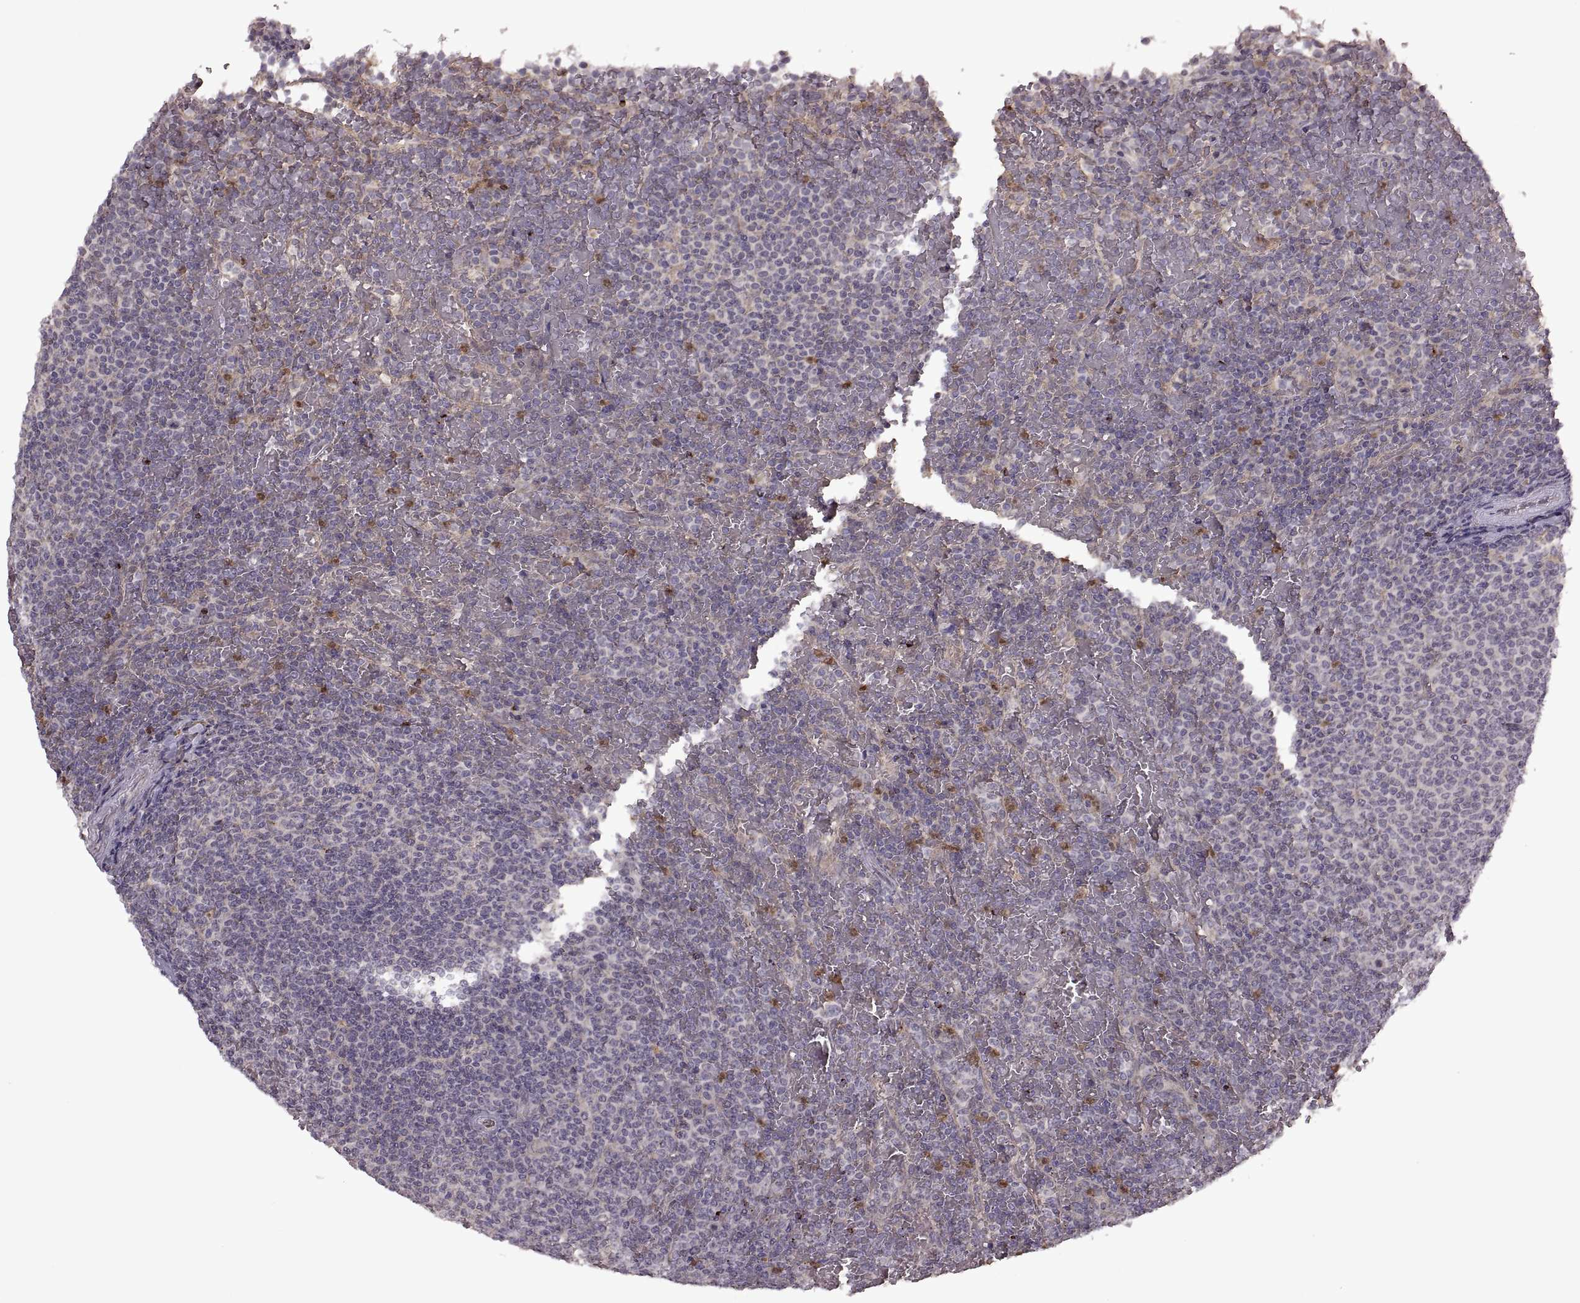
{"staining": {"intensity": "negative", "quantity": "none", "location": "none"}, "tissue": "lymphoma", "cell_type": "Tumor cells", "image_type": "cancer", "snomed": [{"axis": "morphology", "description": "Malignant lymphoma, non-Hodgkin's type, Low grade"}, {"axis": "topography", "description": "Spleen"}], "caption": "The photomicrograph demonstrates no significant positivity in tumor cells of malignant lymphoma, non-Hodgkin's type (low-grade). Nuclei are stained in blue.", "gene": "PIERCE1", "patient": {"sex": "female", "age": 77}}